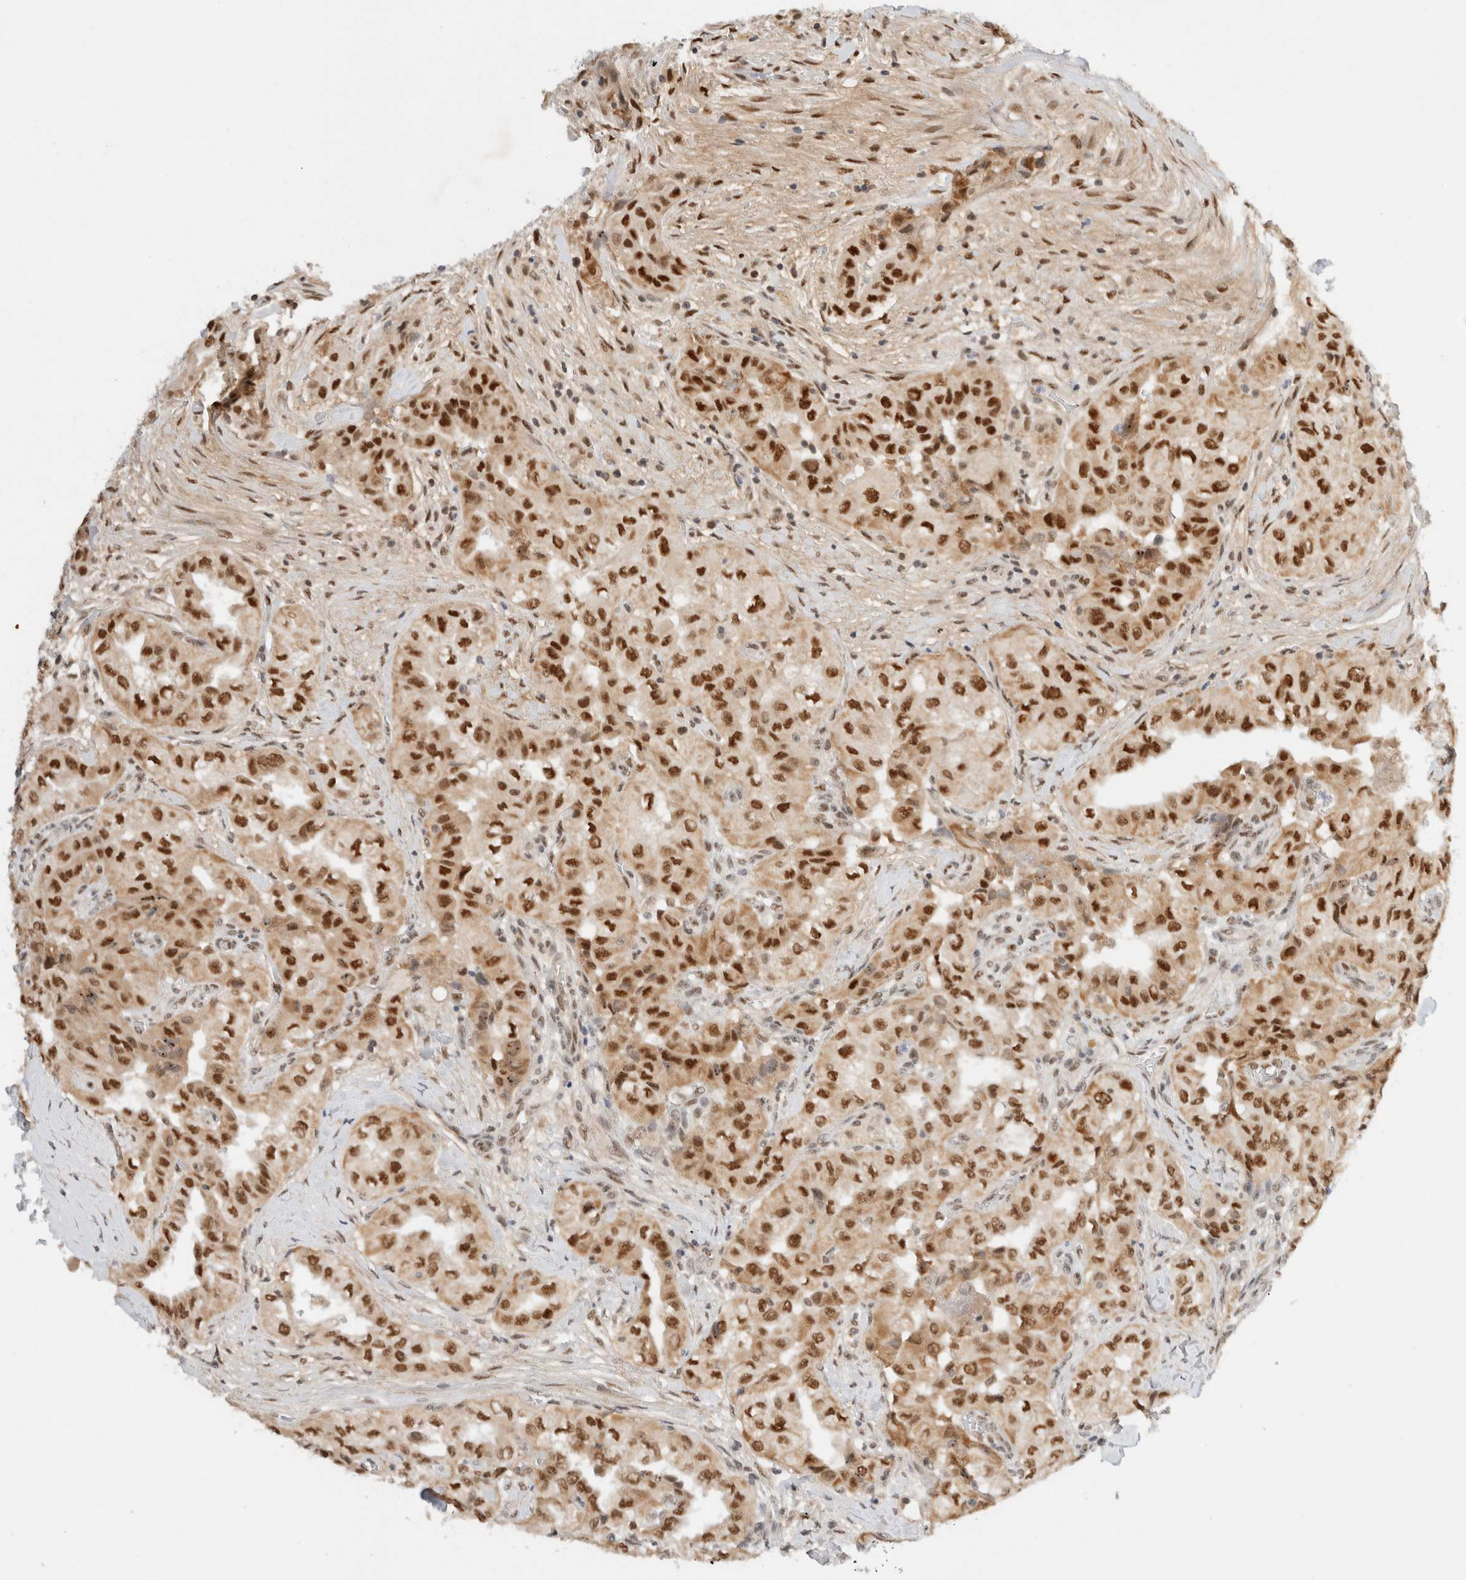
{"staining": {"intensity": "strong", "quantity": ">75%", "location": "nuclear"}, "tissue": "thyroid cancer", "cell_type": "Tumor cells", "image_type": "cancer", "snomed": [{"axis": "morphology", "description": "Papillary adenocarcinoma, NOS"}, {"axis": "topography", "description": "Thyroid gland"}], "caption": "Thyroid cancer stained for a protein exhibits strong nuclear positivity in tumor cells.", "gene": "GTF2I", "patient": {"sex": "female", "age": 59}}